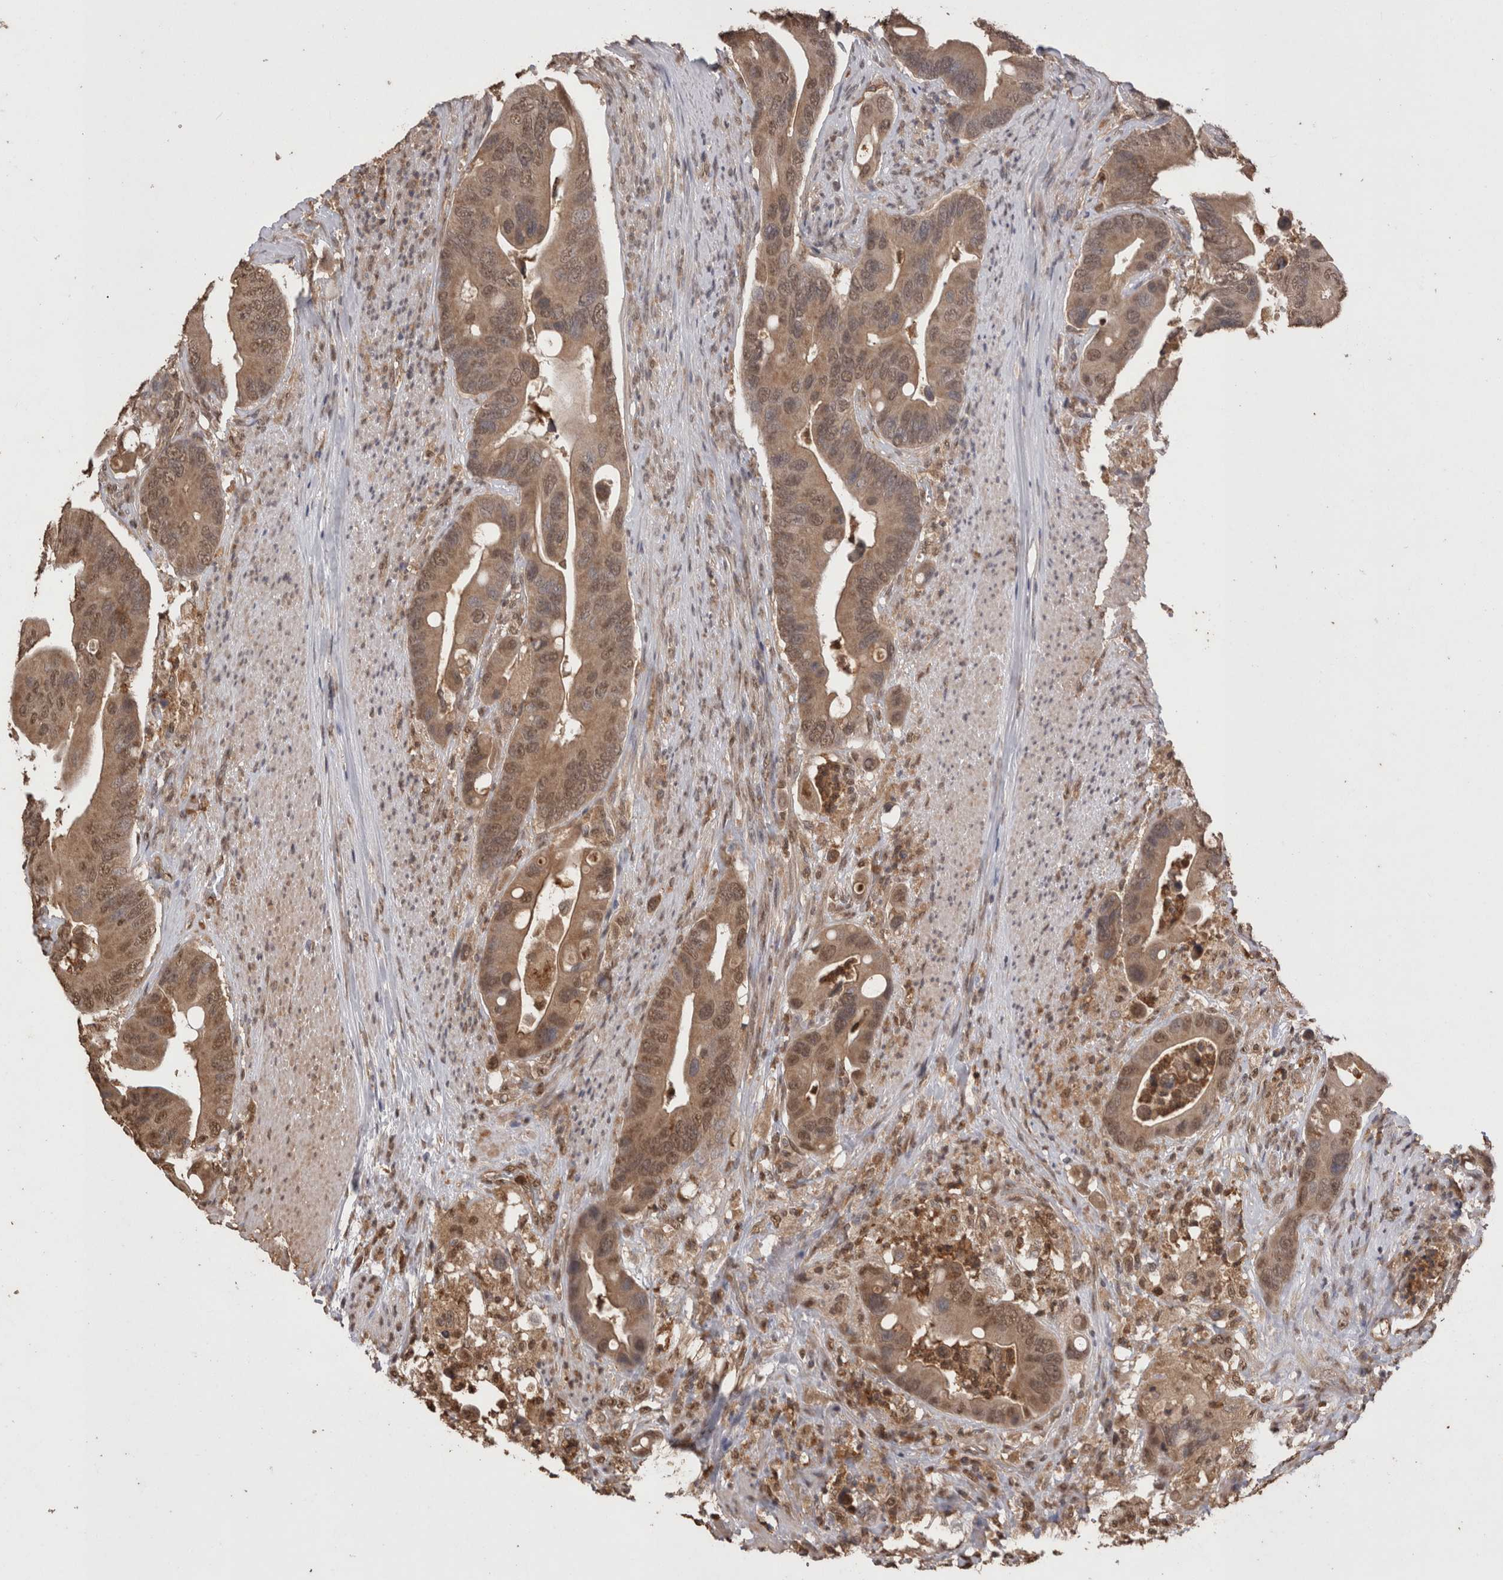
{"staining": {"intensity": "moderate", "quantity": ">75%", "location": "cytoplasmic/membranous,nuclear"}, "tissue": "colorectal cancer", "cell_type": "Tumor cells", "image_type": "cancer", "snomed": [{"axis": "morphology", "description": "Adenocarcinoma, NOS"}, {"axis": "topography", "description": "Rectum"}], "caption": "Colorectal adenocarcinoma stained with IHC displays moderate cytoplasmic/membranous and nuclear staining in about >75% of tumor cells.", "gene": "GRK5", "patient": {"sex": "female", "age": 57}}